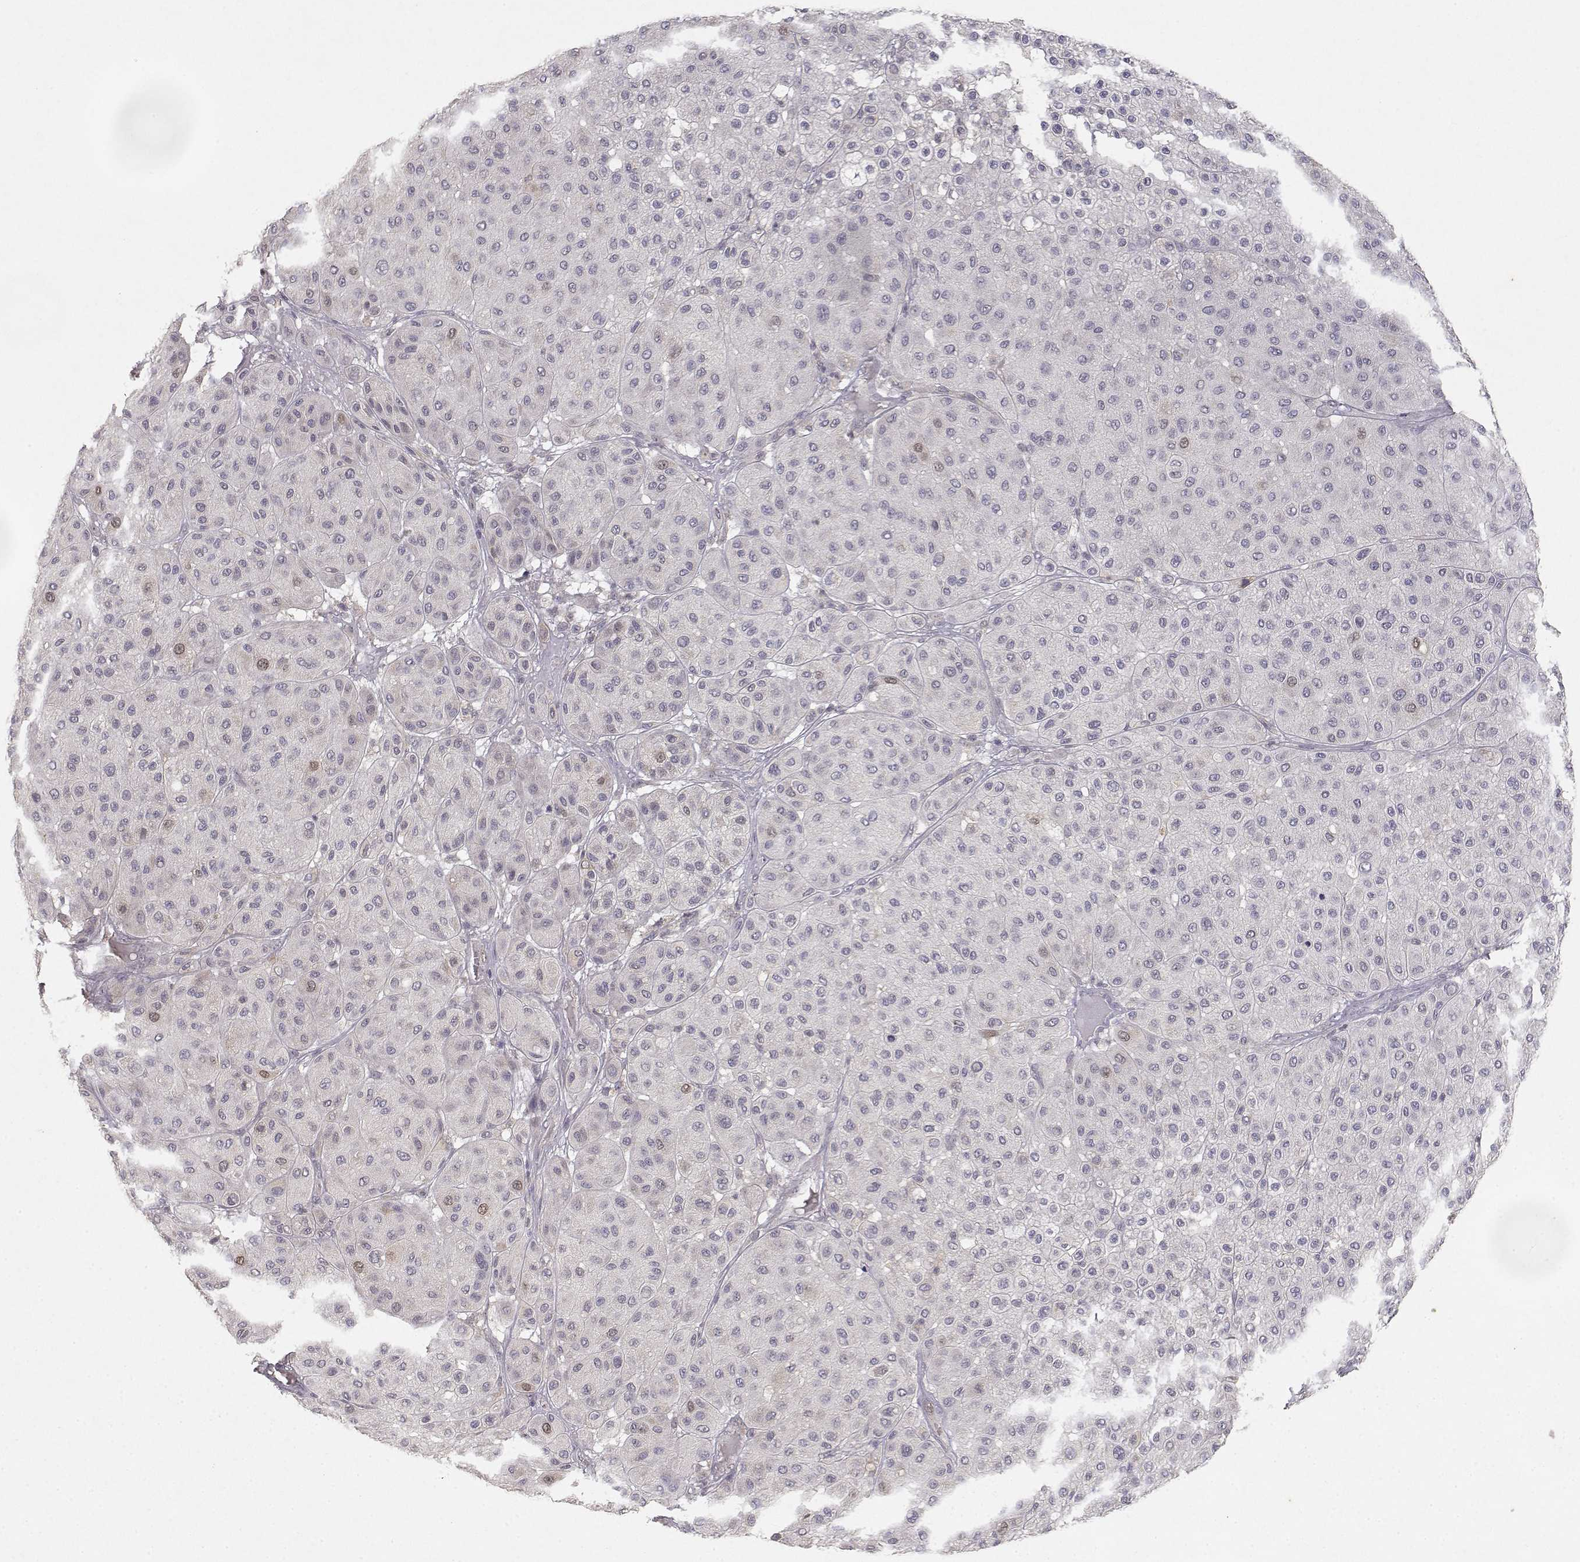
{"staining": {"intensity": "negative", "quantity": "none", "location": "none"}, "tissue": "melanoma", "cell_type": "Tumor cells", "image_type": "cancer", "snomed": [{"axis": "morphology", "description": "Malignant melanoma, Metastatic site"}, {"axis": "topography", "description": "Smooth muscle"}], "caption": "DAB immunohistochemical staining of melanoma shows no significant positivity in tumor cells.", "gene": "RAD51", "patient": {"sex": "male", "age": 41}}